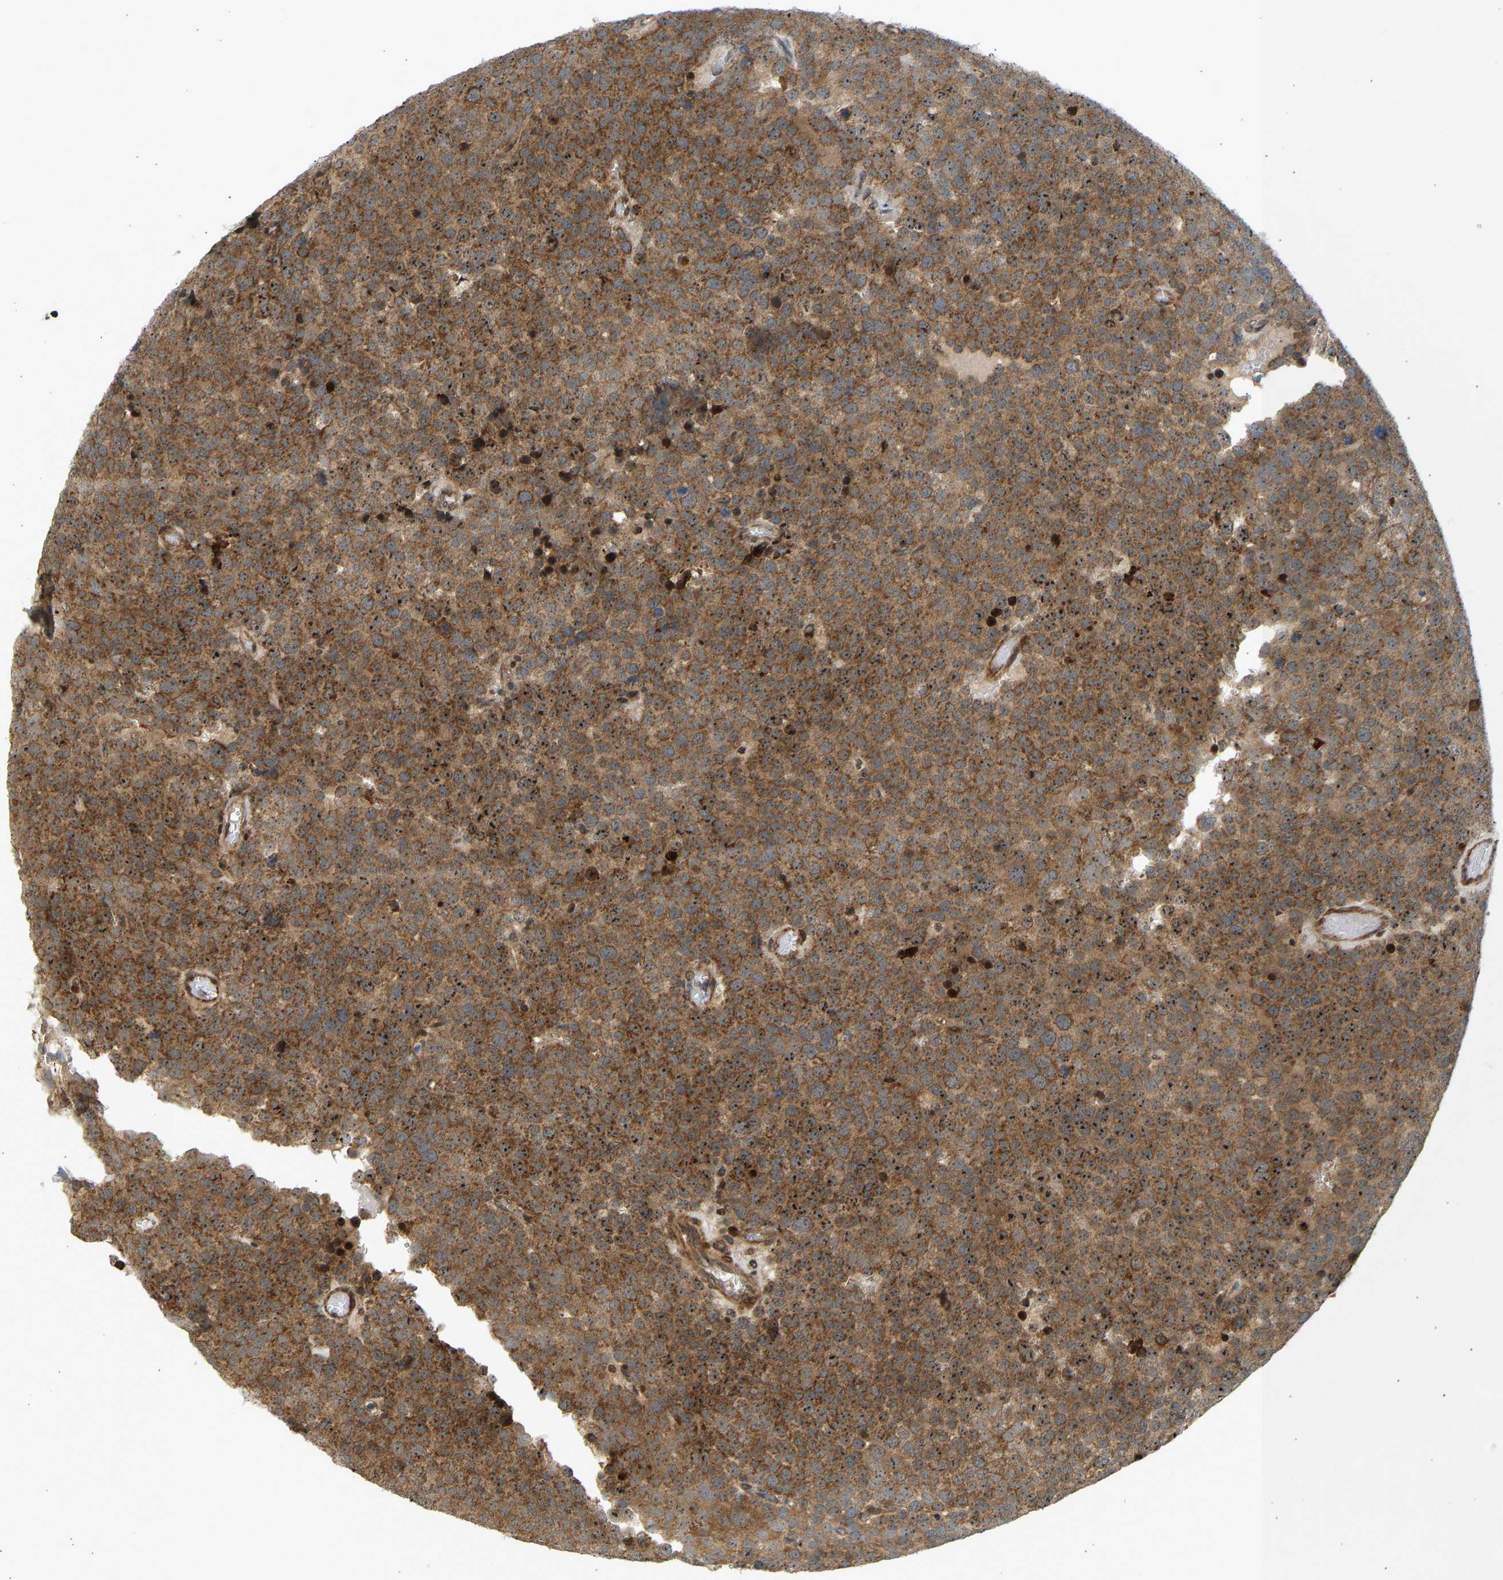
{"staining": {"intensity": "moderate", "quantity": ">75%", "location": "cytoplasmic/membranous"}, "tissue": "testis cancer", "cell_type": "Tumor cells", "image_type": "cancer", "snomed": [{"axis": "morphology", "description": "Normal tissue, NOS"}, {"axis": "morphology", "description": "Seminoma, NOS"}, {"axis": "topography", "description": "Testis"}], "caption": "Brown immunohistochemical staining in testis cancer (seminoma) demonstrates moderate cytoplasmic/membranous positivity in about >75% of tumor cells.", "gene": "BAG1", "patient": {"sex": "male", "age": 71}}